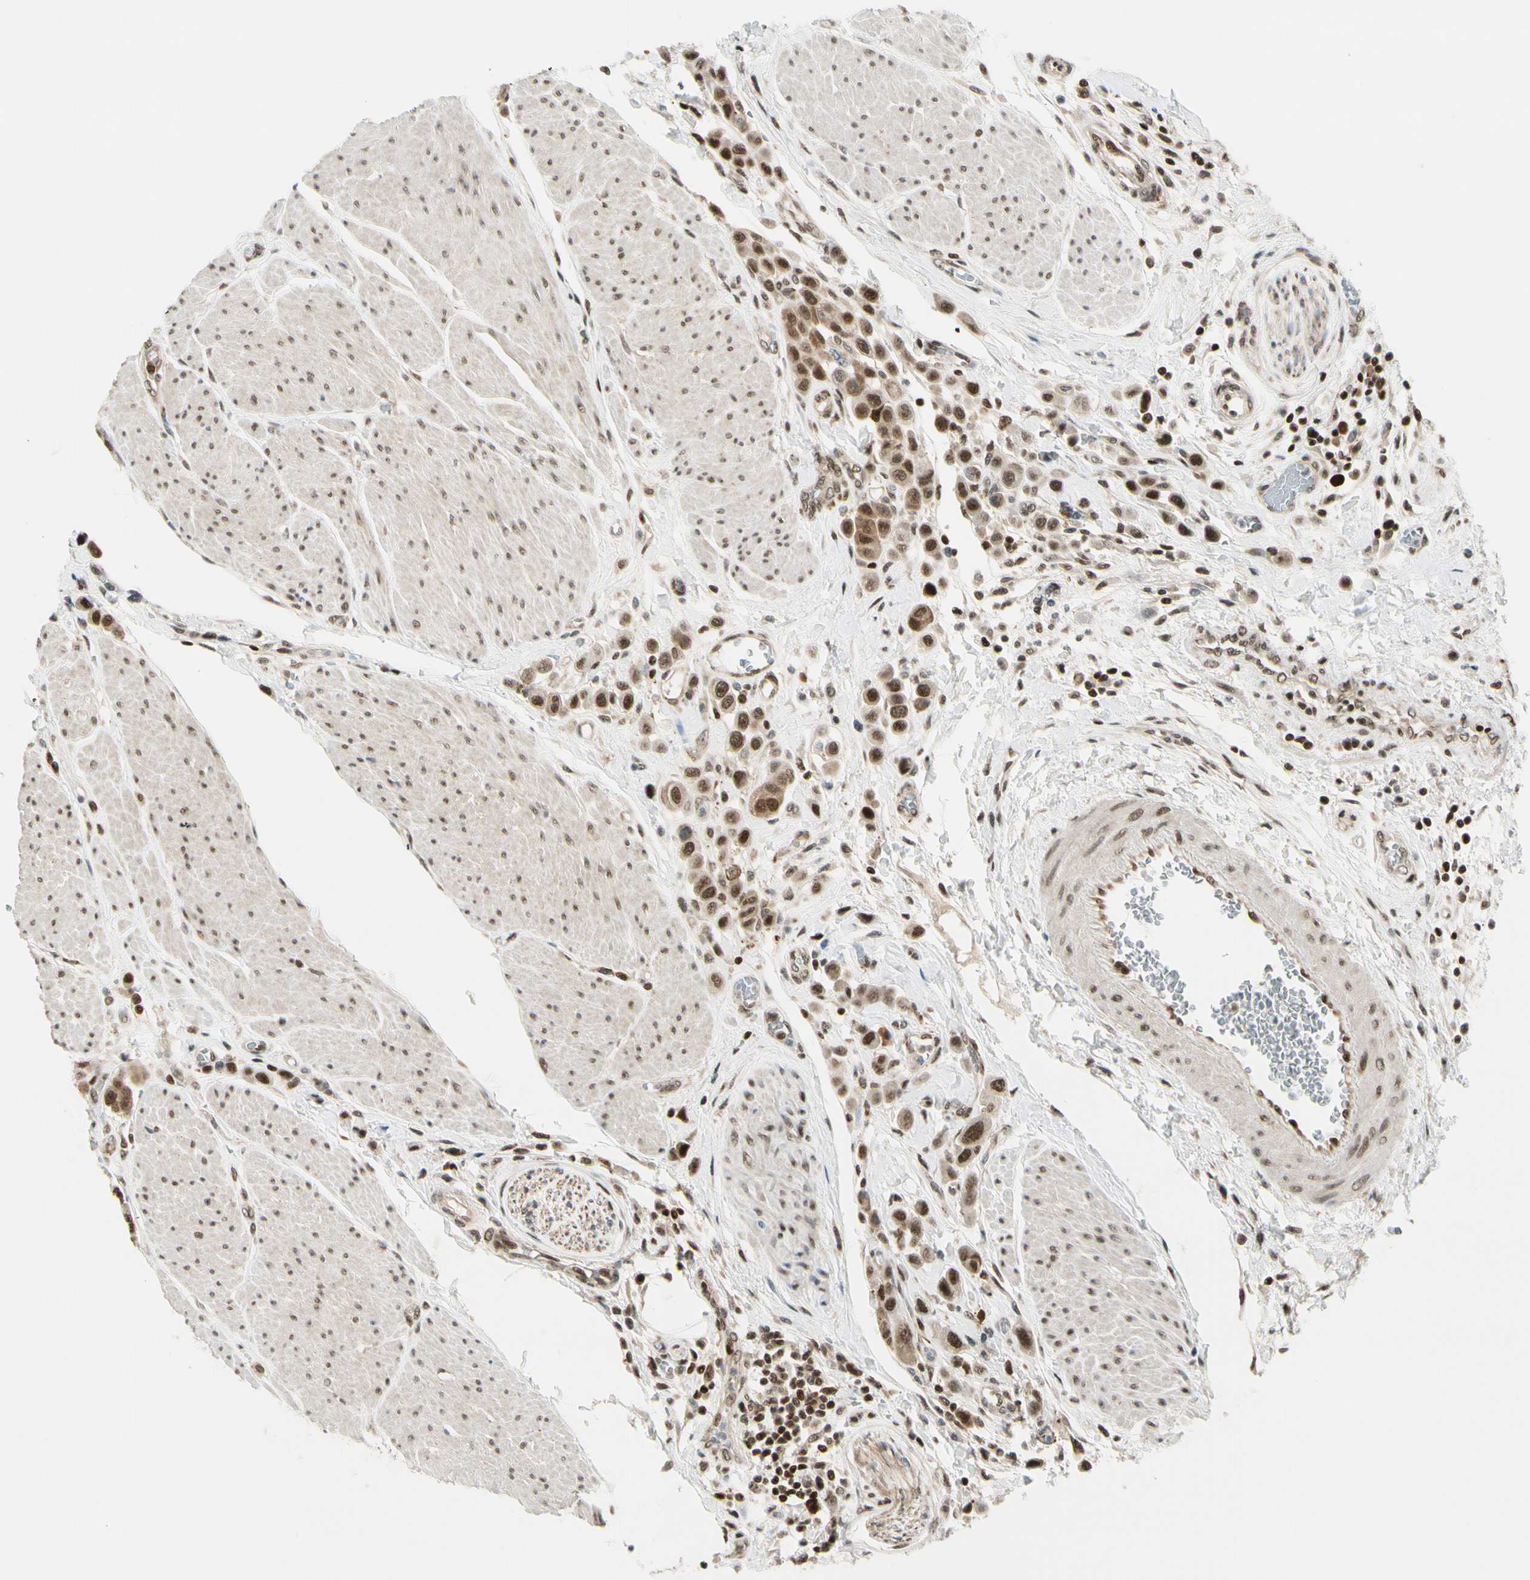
{"staining": {"intensity": "strong", "quantity": ">75%", "location": "cytoplasmic/membranous,nuclear"}, "tissue": "urothelial cancer", "cell_type": "Tumor cells", "image_type": "cancer", "snomed": [{"axis": "morphology", "description": "Urothelial carcinoma, High grade"}, {"axis": "topography", "description": "Urinary bladder"}], "caption": "A micrograph of urothelial cancer stained for a protein shows strong cytoplasmic/membranous and nuclear brown staining in tumor cells.", "gene": "DAXX", "patient": {"sex": "male", "age": 50}}